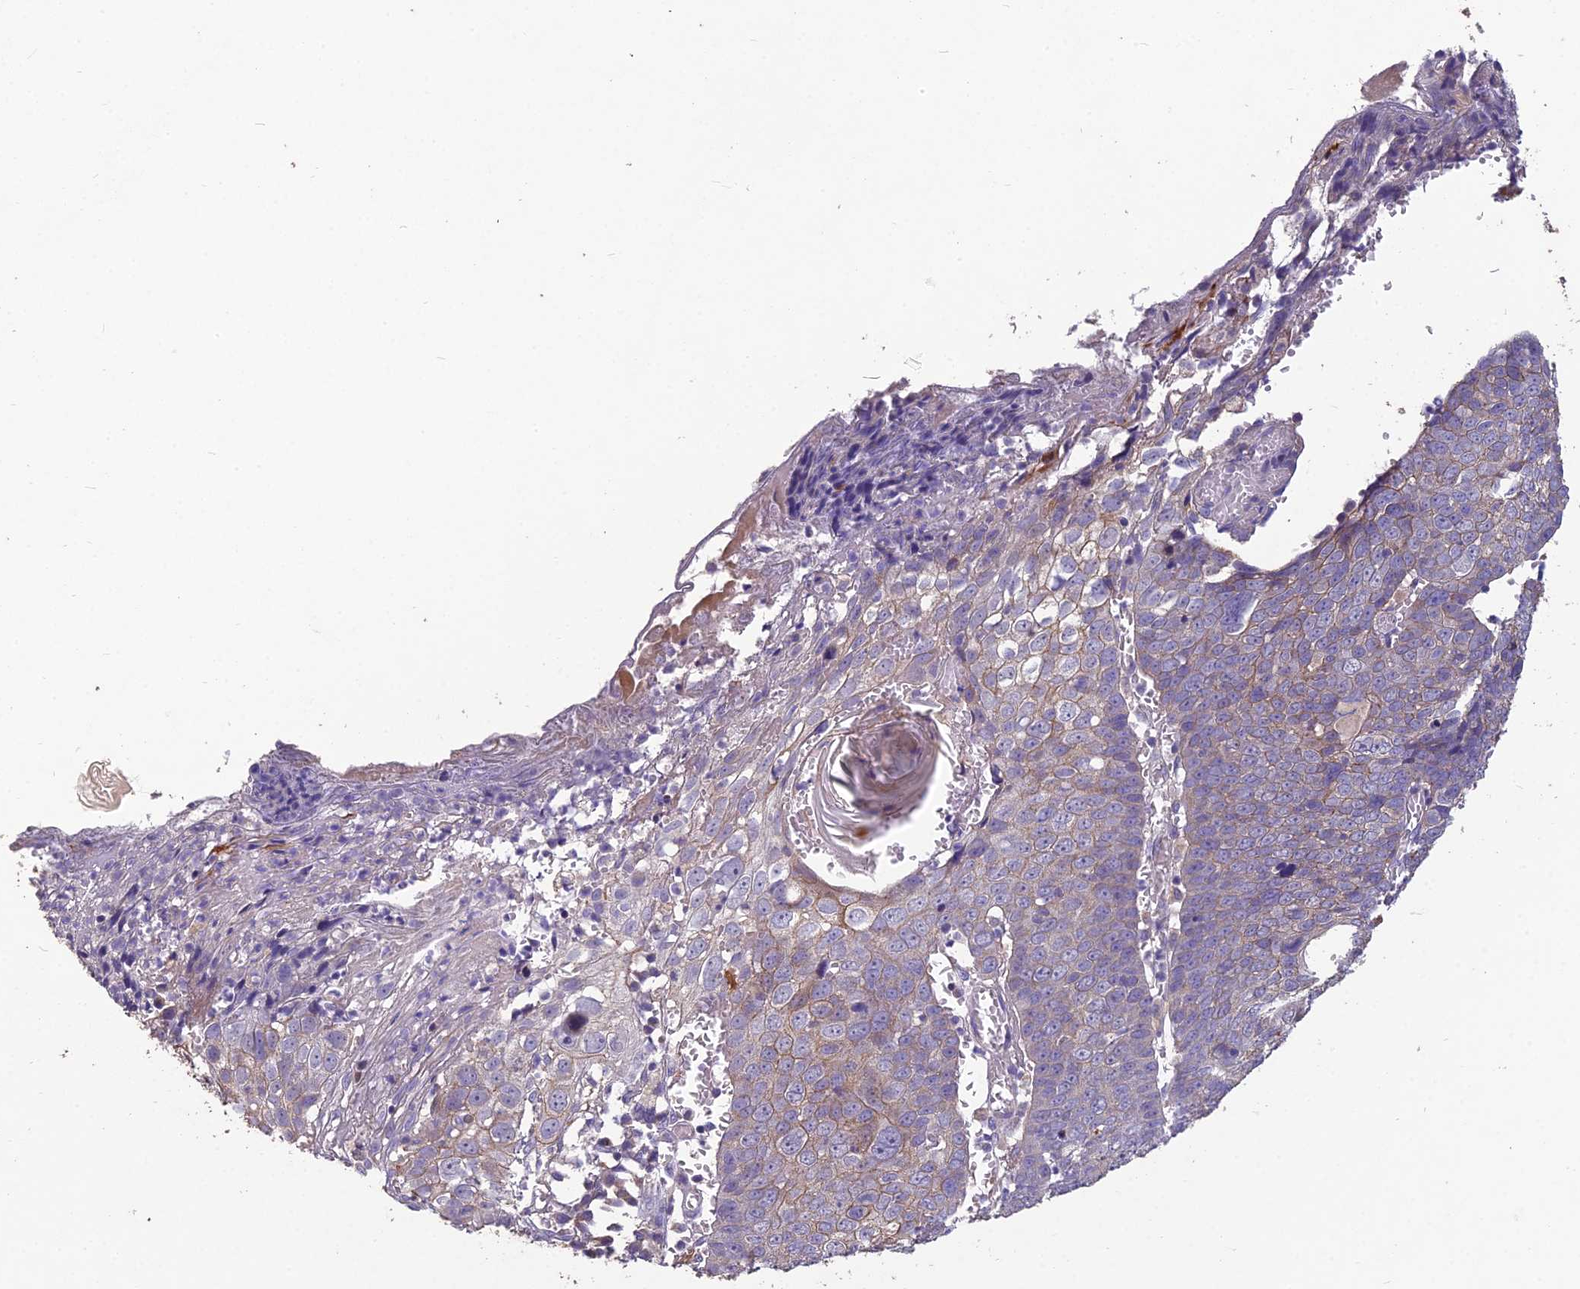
{"staining": {"intensity": "moderate", "quantity": "25%-75%", "location": "cytoplasmic/membranous"}, "tissue": "skin cancer", "cell_type": "Tumor cells", "image_type": "cancer", "snomed": [{"axis": "morphology", "description": "Squamous cell carcinoma, NOS"}, {"axis": "topography", "description": "Skin"}], "caption": "Immunohistochemistry (IHC) (DAB (3,3'-diaminobenzidine)) staining of human skin cancer shows moderate cytoplasmic/membranous protein expression in approximately 25%-75% of tumor cells. (Stains: DAB (3,3'-diaminobenzidine) in brown, nuclei in blue, Microscopy: brightfield microscopy at high magnification).", "gene": "CEACAM16", "patient": {"sex": "male", "age": 71}}